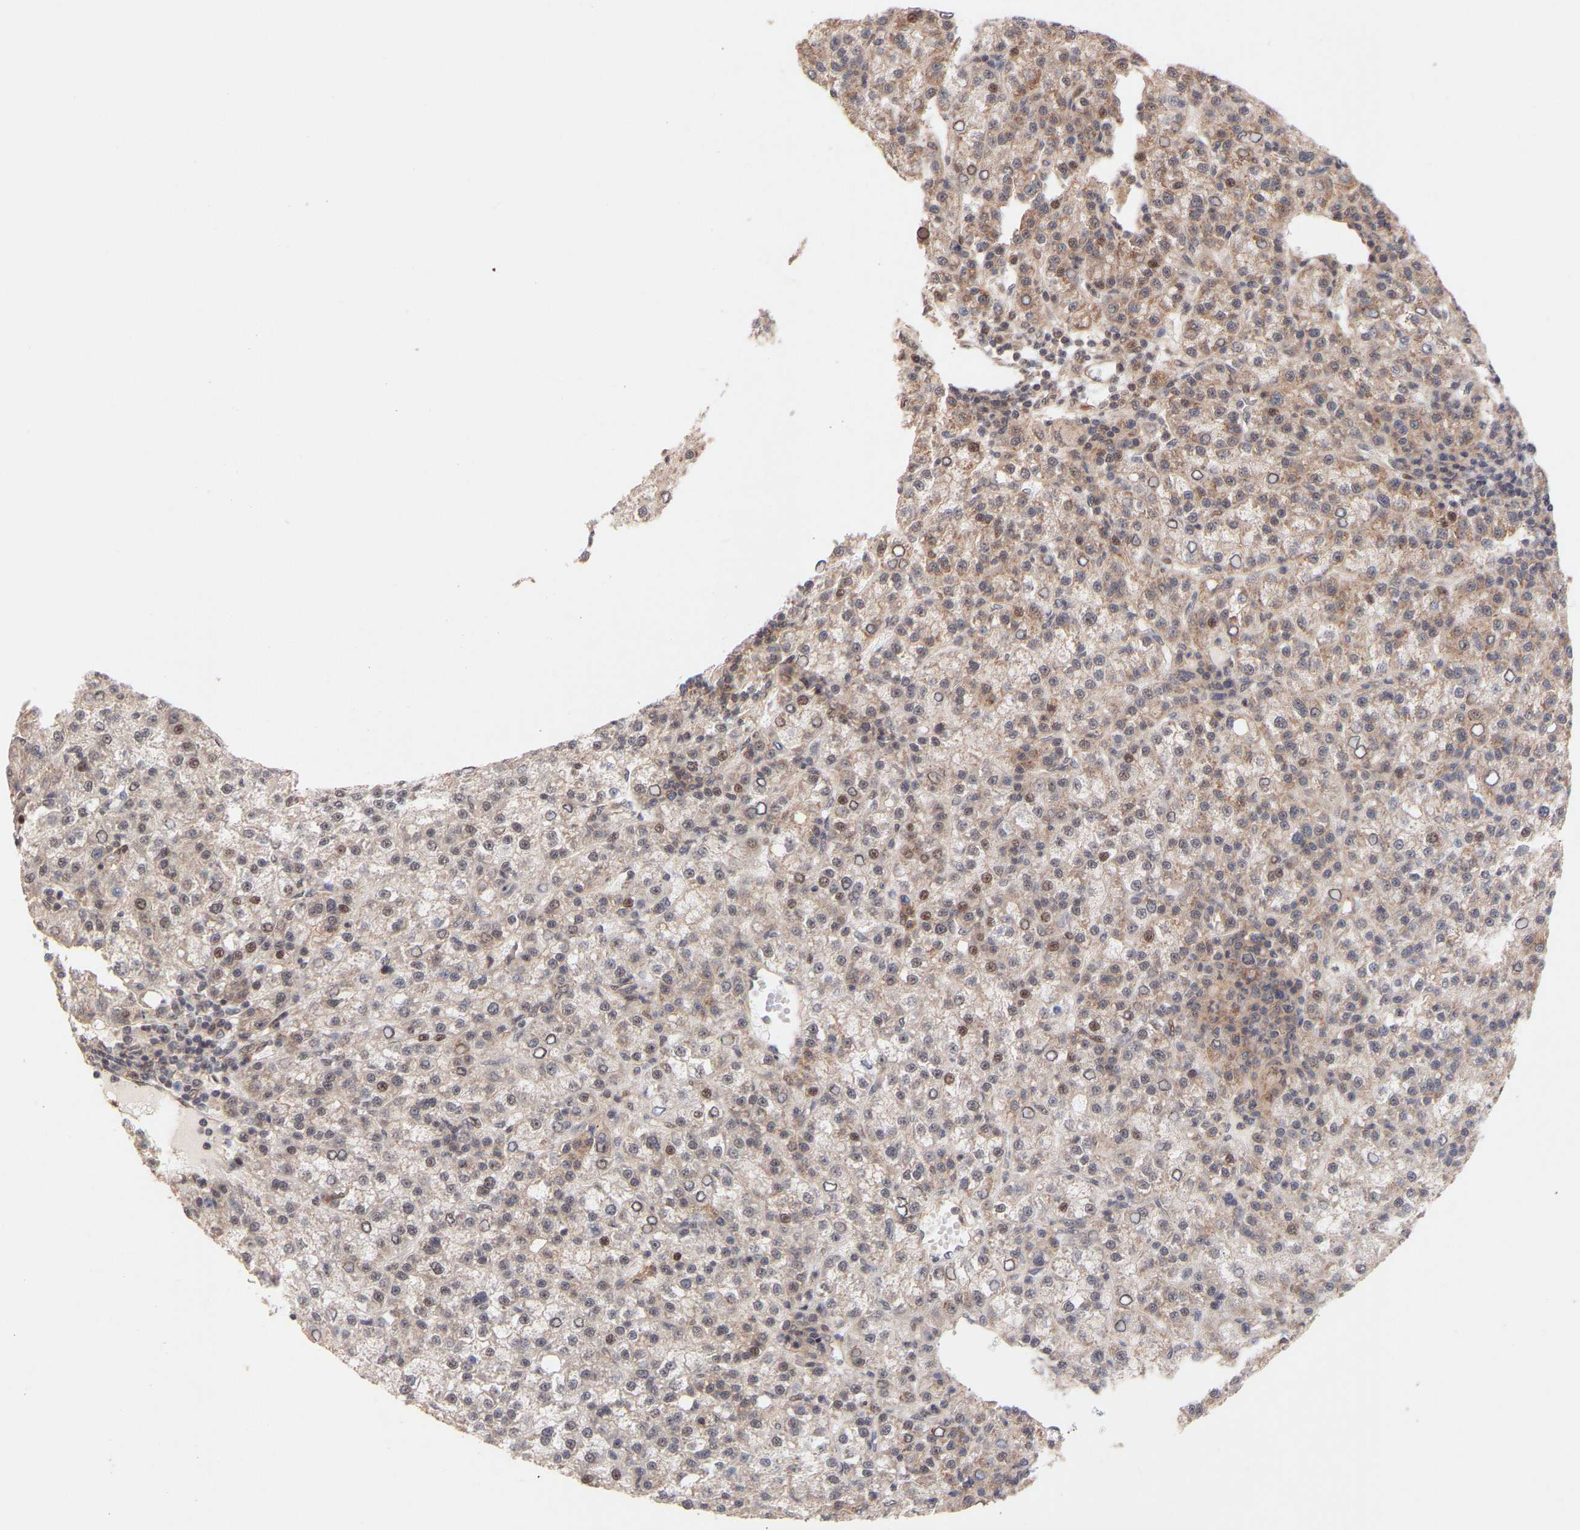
{"staining": {"intensity": "weak", "quantity": "<25%", "location": "cytoplasmic/membranous,nuclear"}, "tissue": "liver cancer", "cell_type": "Tumor cells", "image_type": "cancer", "snomed": [{"axis": "morphology", "description": "Carcinoma, Hepatocellular, NOS"}, {"axis": "topography", "description": "Liver"}], "caption": "Hepatocellular carcinoma (liver) stained for a protein using IHC exhibits no staining tumor cells.", "gene": "PDLIM5", "patient": {"sex": "female", "age": 58}}